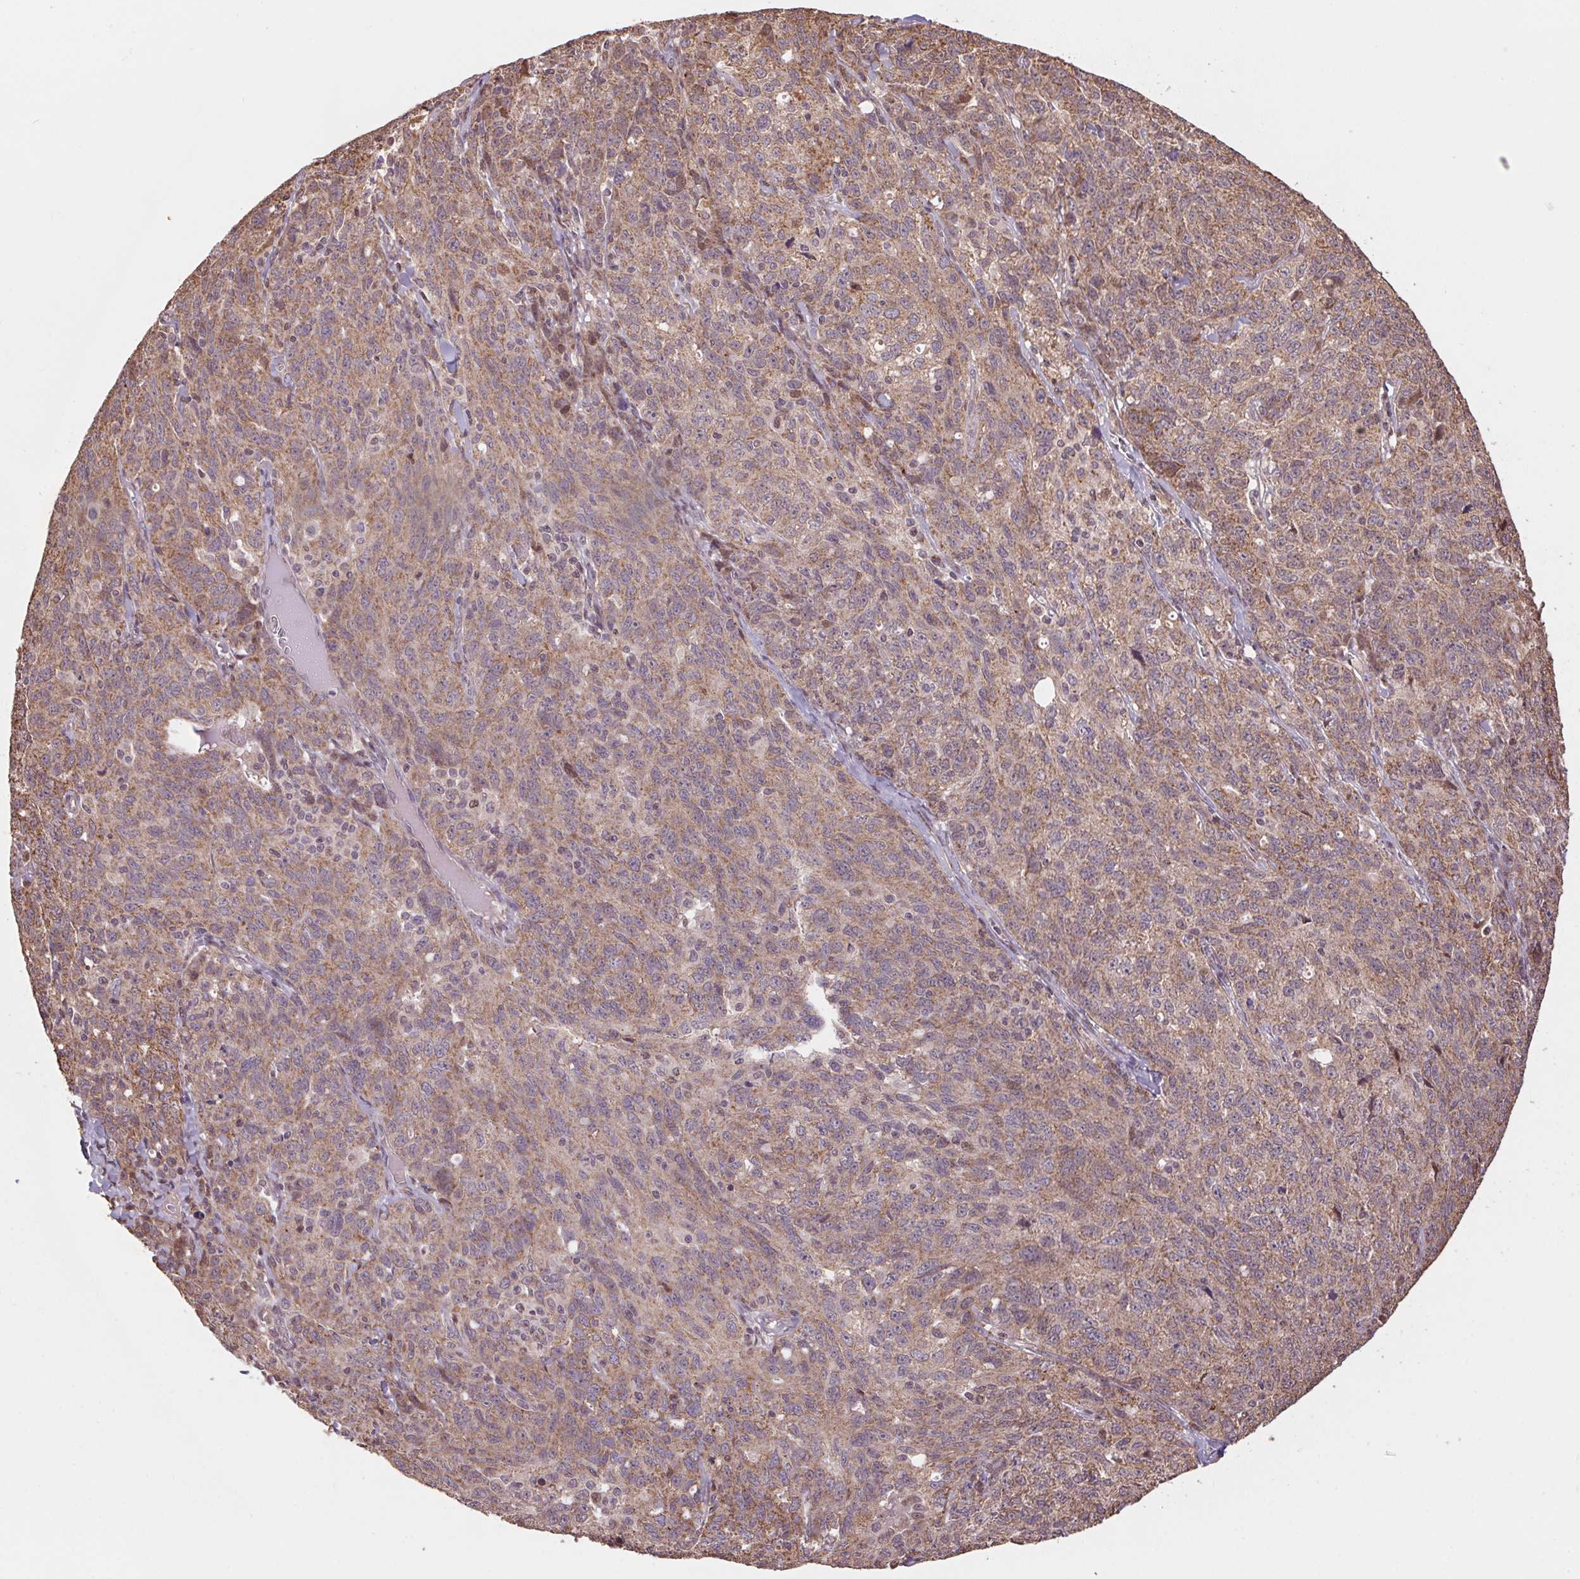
{"staining": {"intensity": "moderate", "quantity": "25%-75%", "location": "cytoplasmic/membranous"}, "tissue": "ovarian cancer", "cell_type": "Tumor cells", "image_type": "cancer", "snomed": [{"axis": "morphology", "description": "Cystadenocarcinoma, serous, NOS"}, {"axis": "topography", "description": "Ovary"}], "caption": "Immunohistochemistry image of ovarian cancer (serous cystadenocarcinoma) stained for a protein (brown), which exhibits medium levels of moderate cytoplasmic/membranous expression in about 25%-75% of tumor cells.", "gene": "PDHA1", "patient": {"sex": "female", "age": 71}}